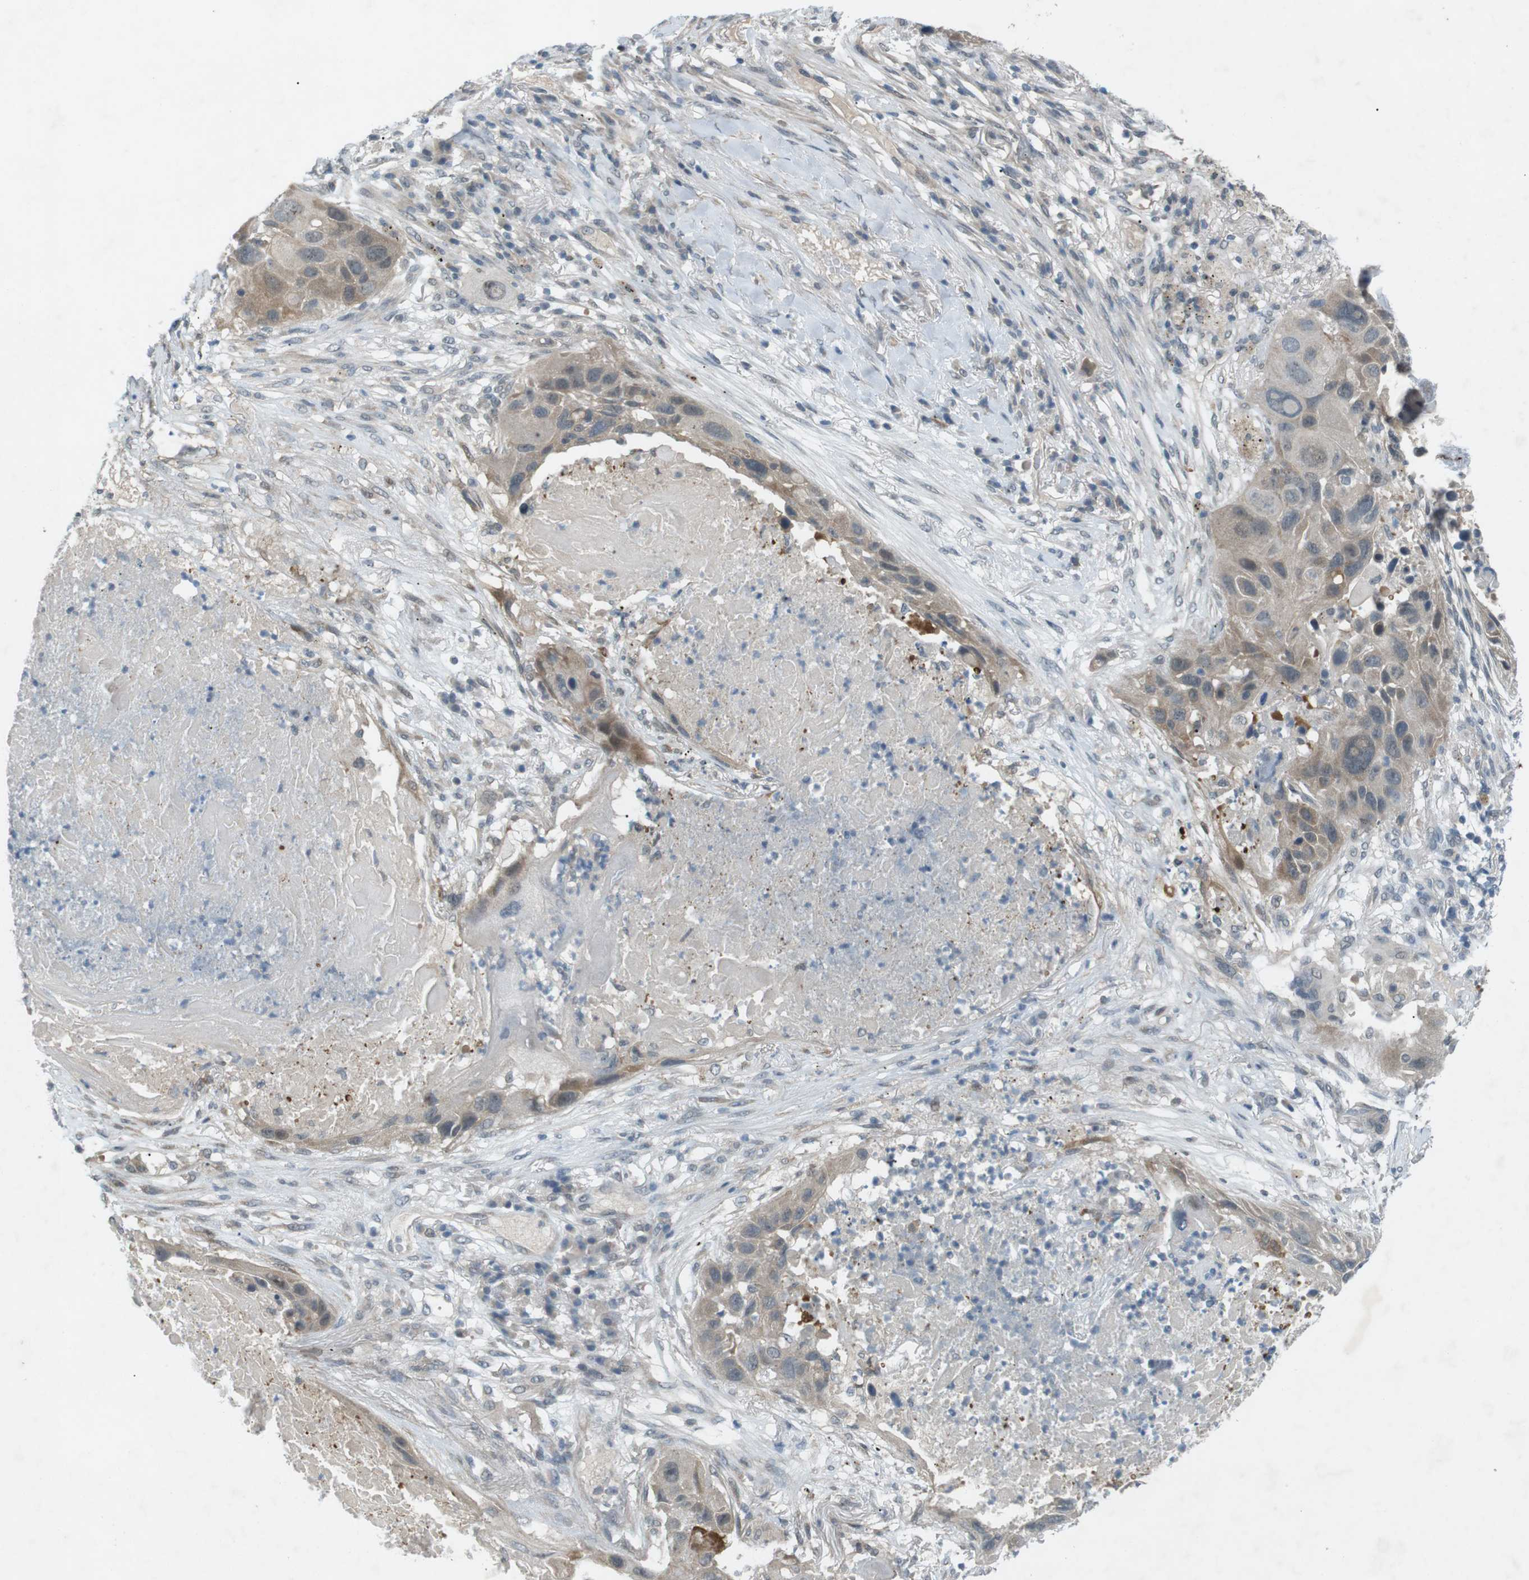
{"staining": {"intensity": "weak", "quantity": ">75%", "location": "cytoplasmic/membranous"}, "tissue": "lung cancer", "cell_type": "Tumor cells", "image_type": "cancer", "snomed": [{"axis": "morphology", "description": "Squamous cell carcinoma, NOS"}, {"axis": "topography", "description": "Lung"}], "caption": "Human squamous cell carcinoma (lung) stained with a protein marker reveals weak staining in tumor cells.", "gene": "RTN3", "patient": {"sex": "male", "age": 57}}